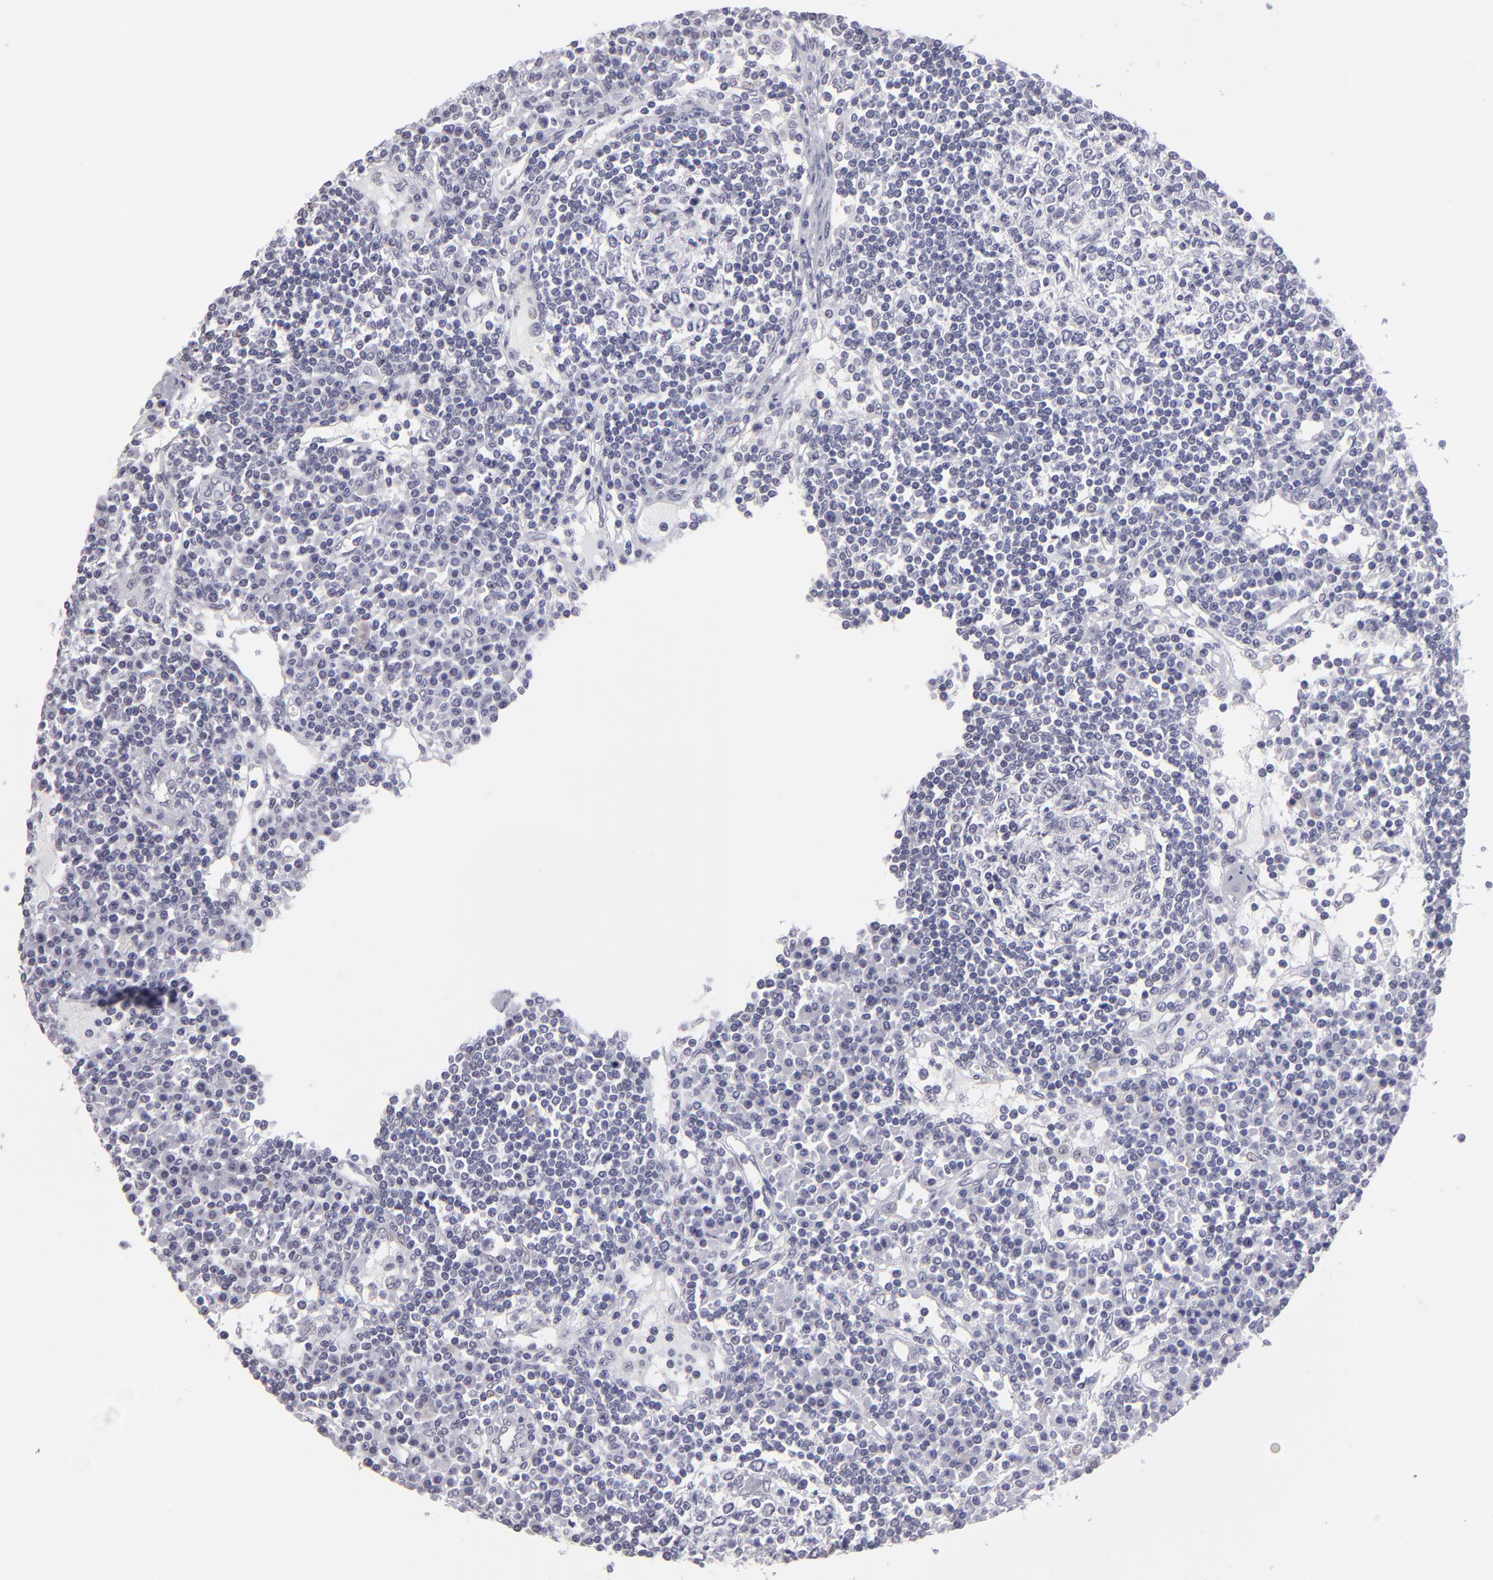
{"staining": {"intensity": "negative", "quantity": "none", "location": "none"}, "tissue": "lymph node", "cell_type": "Germinal center cells", "image_type": "normal", "snomed": [{"axis": "morphology", "description": "Normal tissue, NOS"}, {"axis": "topography", "description": "Lymph node"}], "caption": "Immunohistochemistry histopathology image of benign lymph node: lymph node stained with DAB demonstrates no significant protein positivity in germinal center cells. (DAB (3,3'-diaminobenzidine) immunohistochemistry with hematoxylin counter stain).", "gene": "ALDOB", "patient": {"sex": "female", "age": 62}}